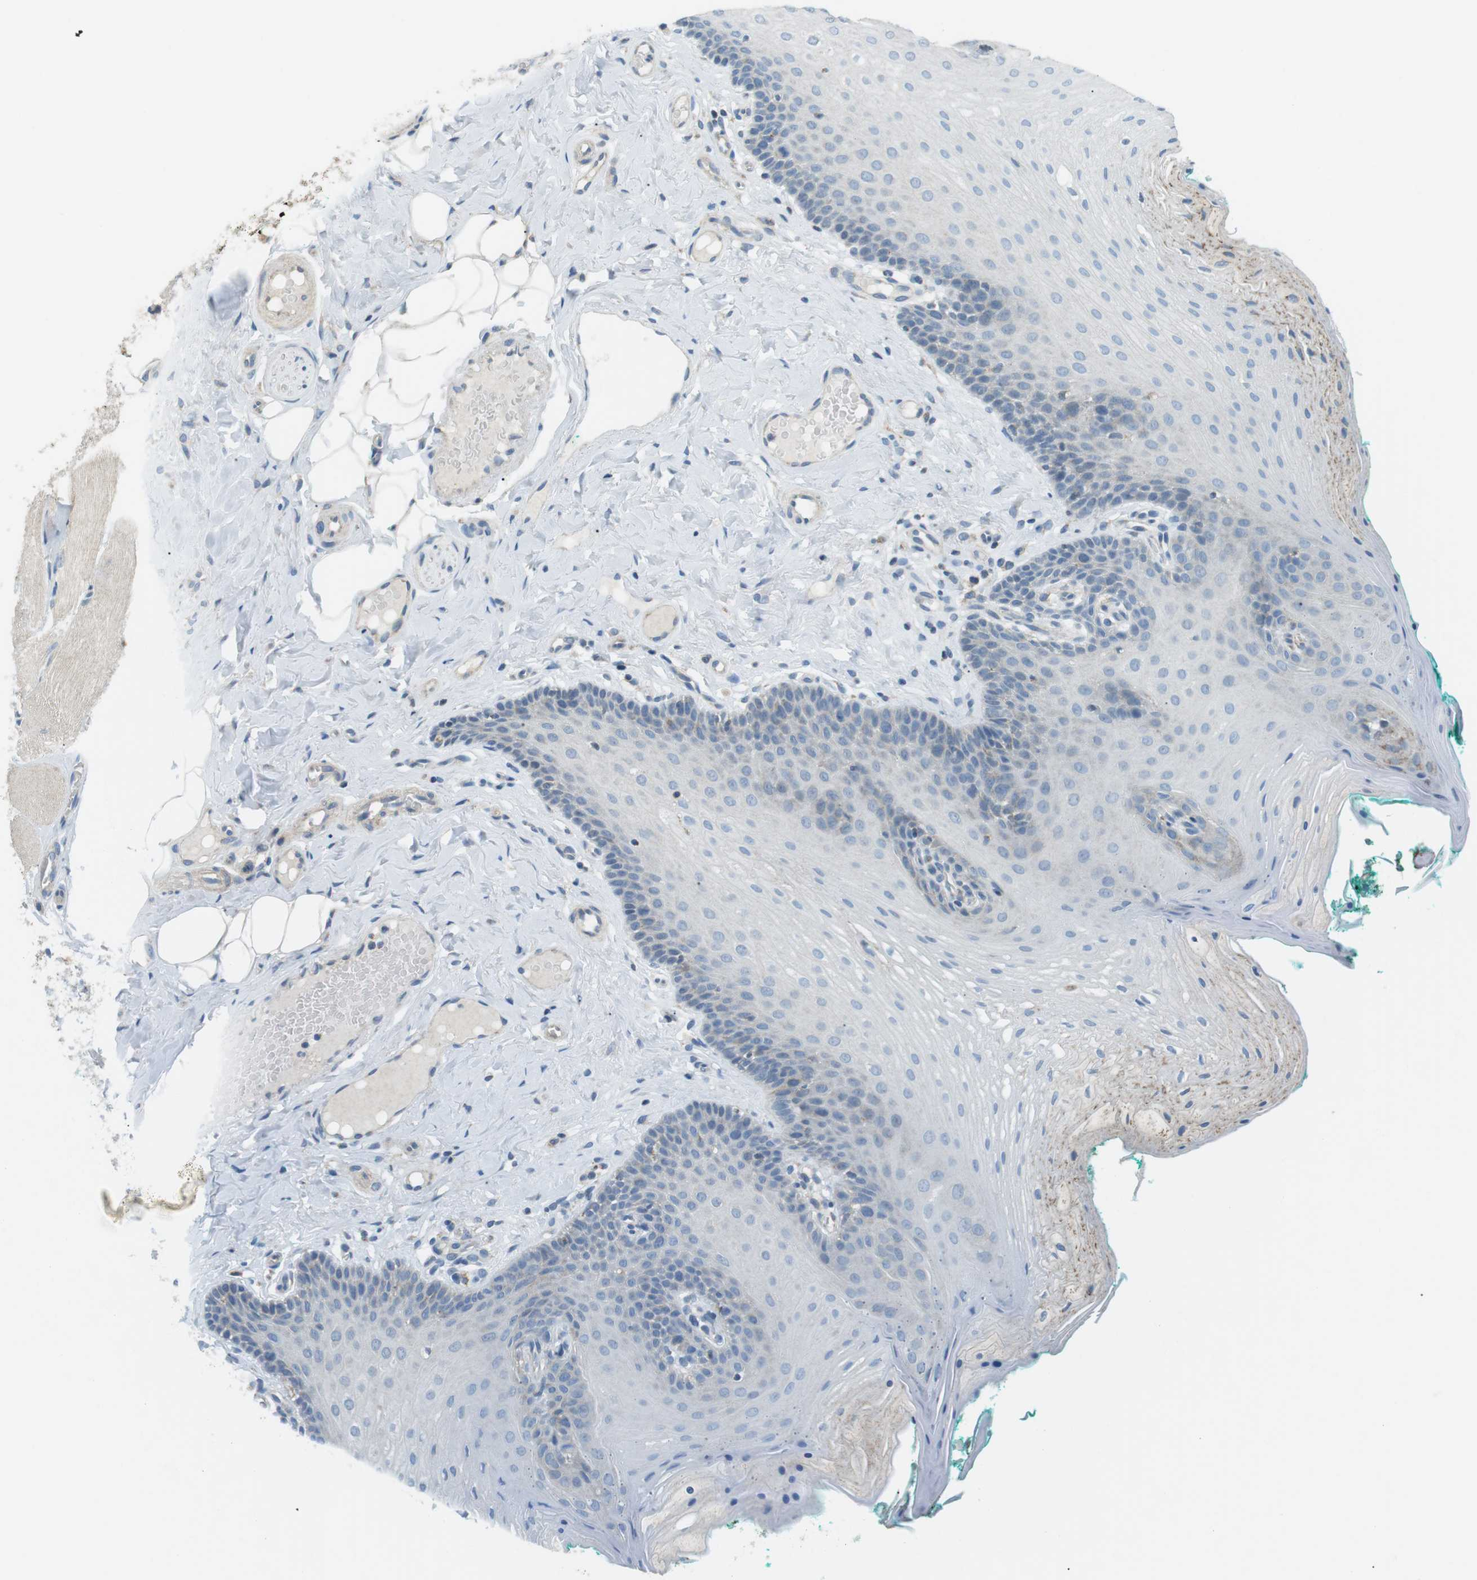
{"staining": {"intensity": "moderate", "quantity": "<25%", "location": "cytoplasmic/membranous"}, "tissue": "oral mucosa", "cell_type": "Squamous epithelial cells", "image_type": "normal", "snomed": [{"axis": "morphology", "description": "Normal tissue, NOS"}, {"axis": "topography", "description": "Oral tissue"}], "caption": "There is low levels of moderate cytoplasmic/membranous expression in squamous epithelial cells of benign oral mucosa, as demonstrated by immunohistochemical staining (brown color).", "gene": "BACE1", "patient": {"sex": "male", "age": 58}}